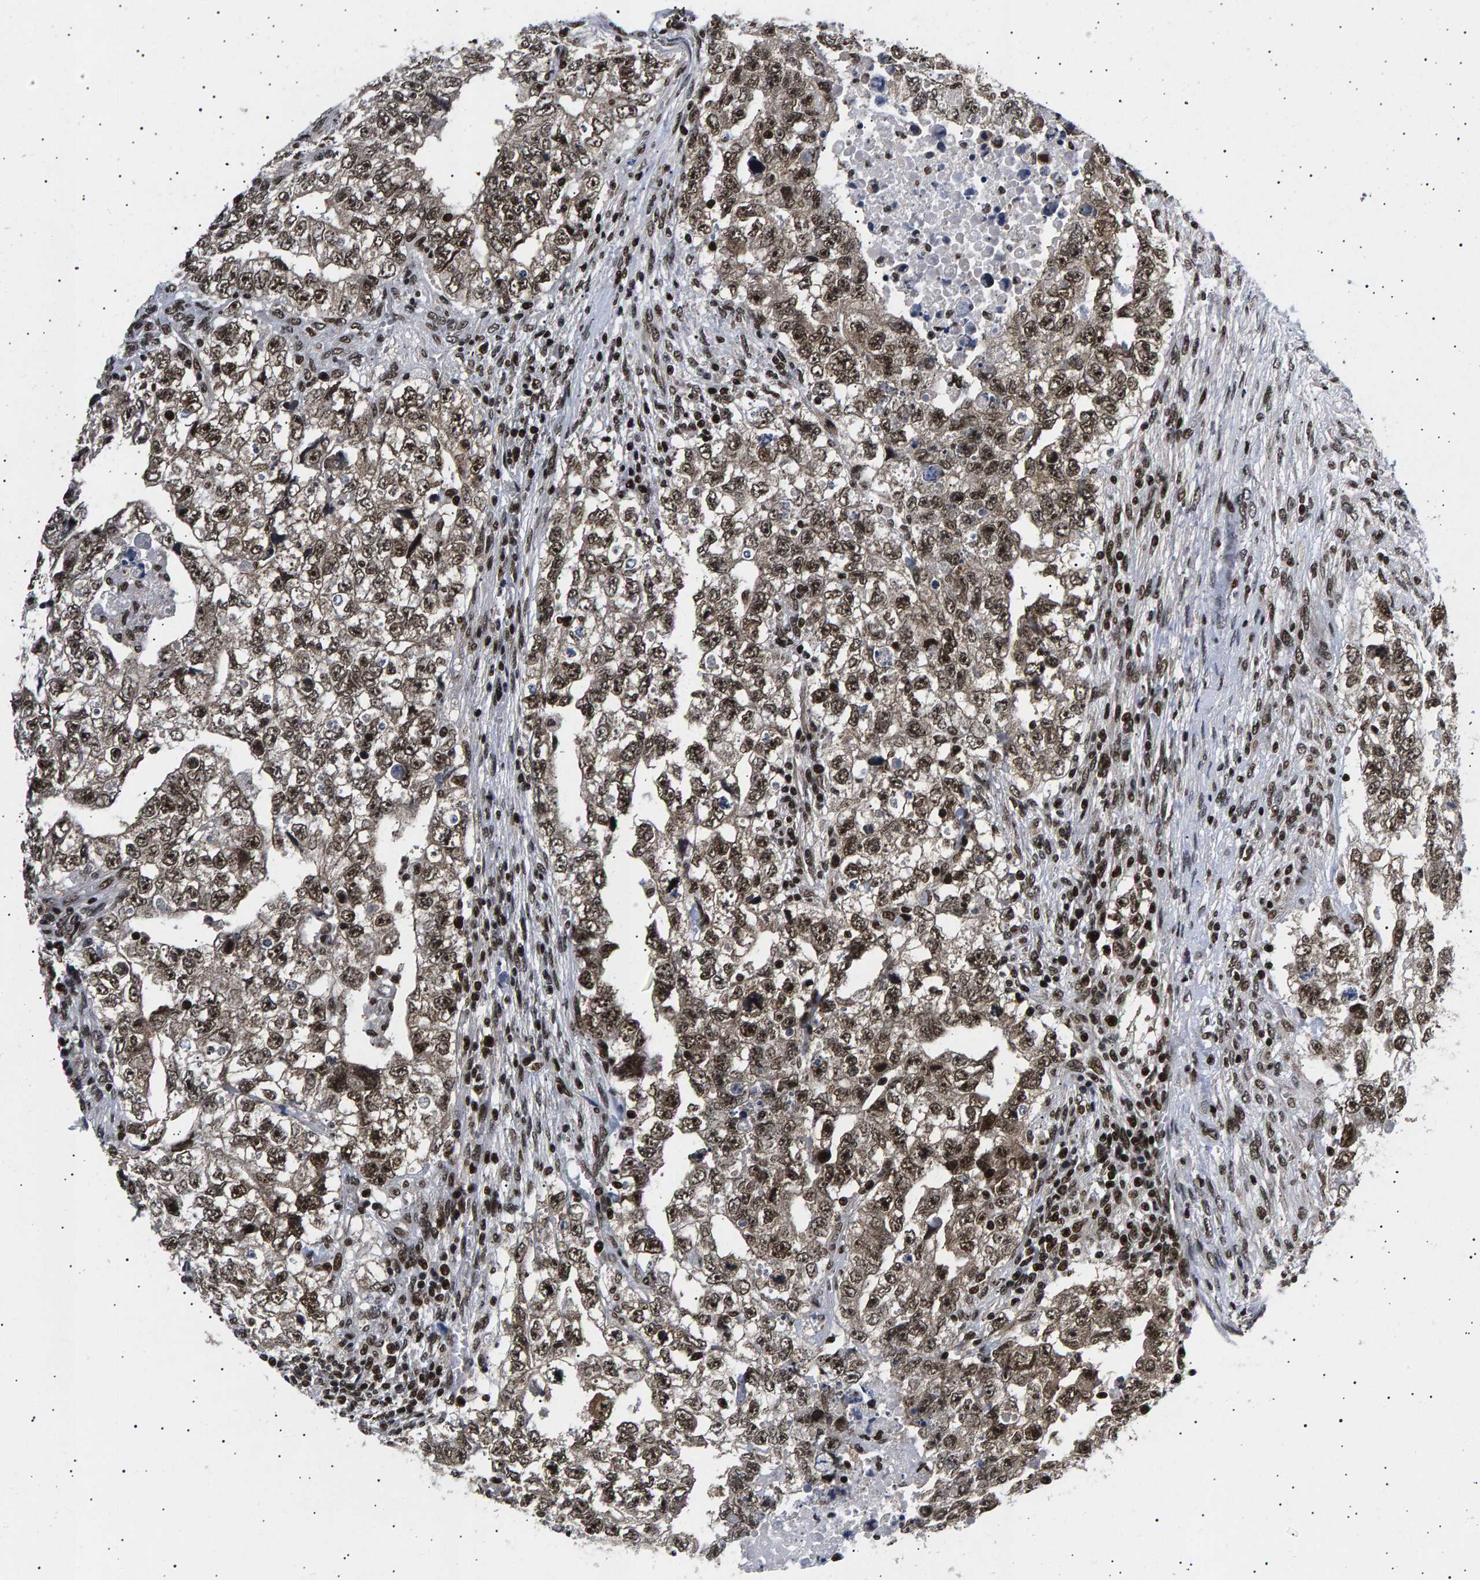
{"staining": {"intensity": "strong", "quantity": ">75%", "location": "nuclear"}, "tissue": "testis cancer", "cell_type": "Tumor cells", "image_type": "cancer", "snomed": [{"axis": "morphology", "description": "Carcinoma, Embryonal, NOS"}, {"axis": "topography", "description": "Testis"}], "caption": "Testis embryonal carcinoma stained for a protein displays strong nuclear positivity in tumor cells.", "gene": "ANKRD40", "patient": {"sex": "male", "age": 36}}